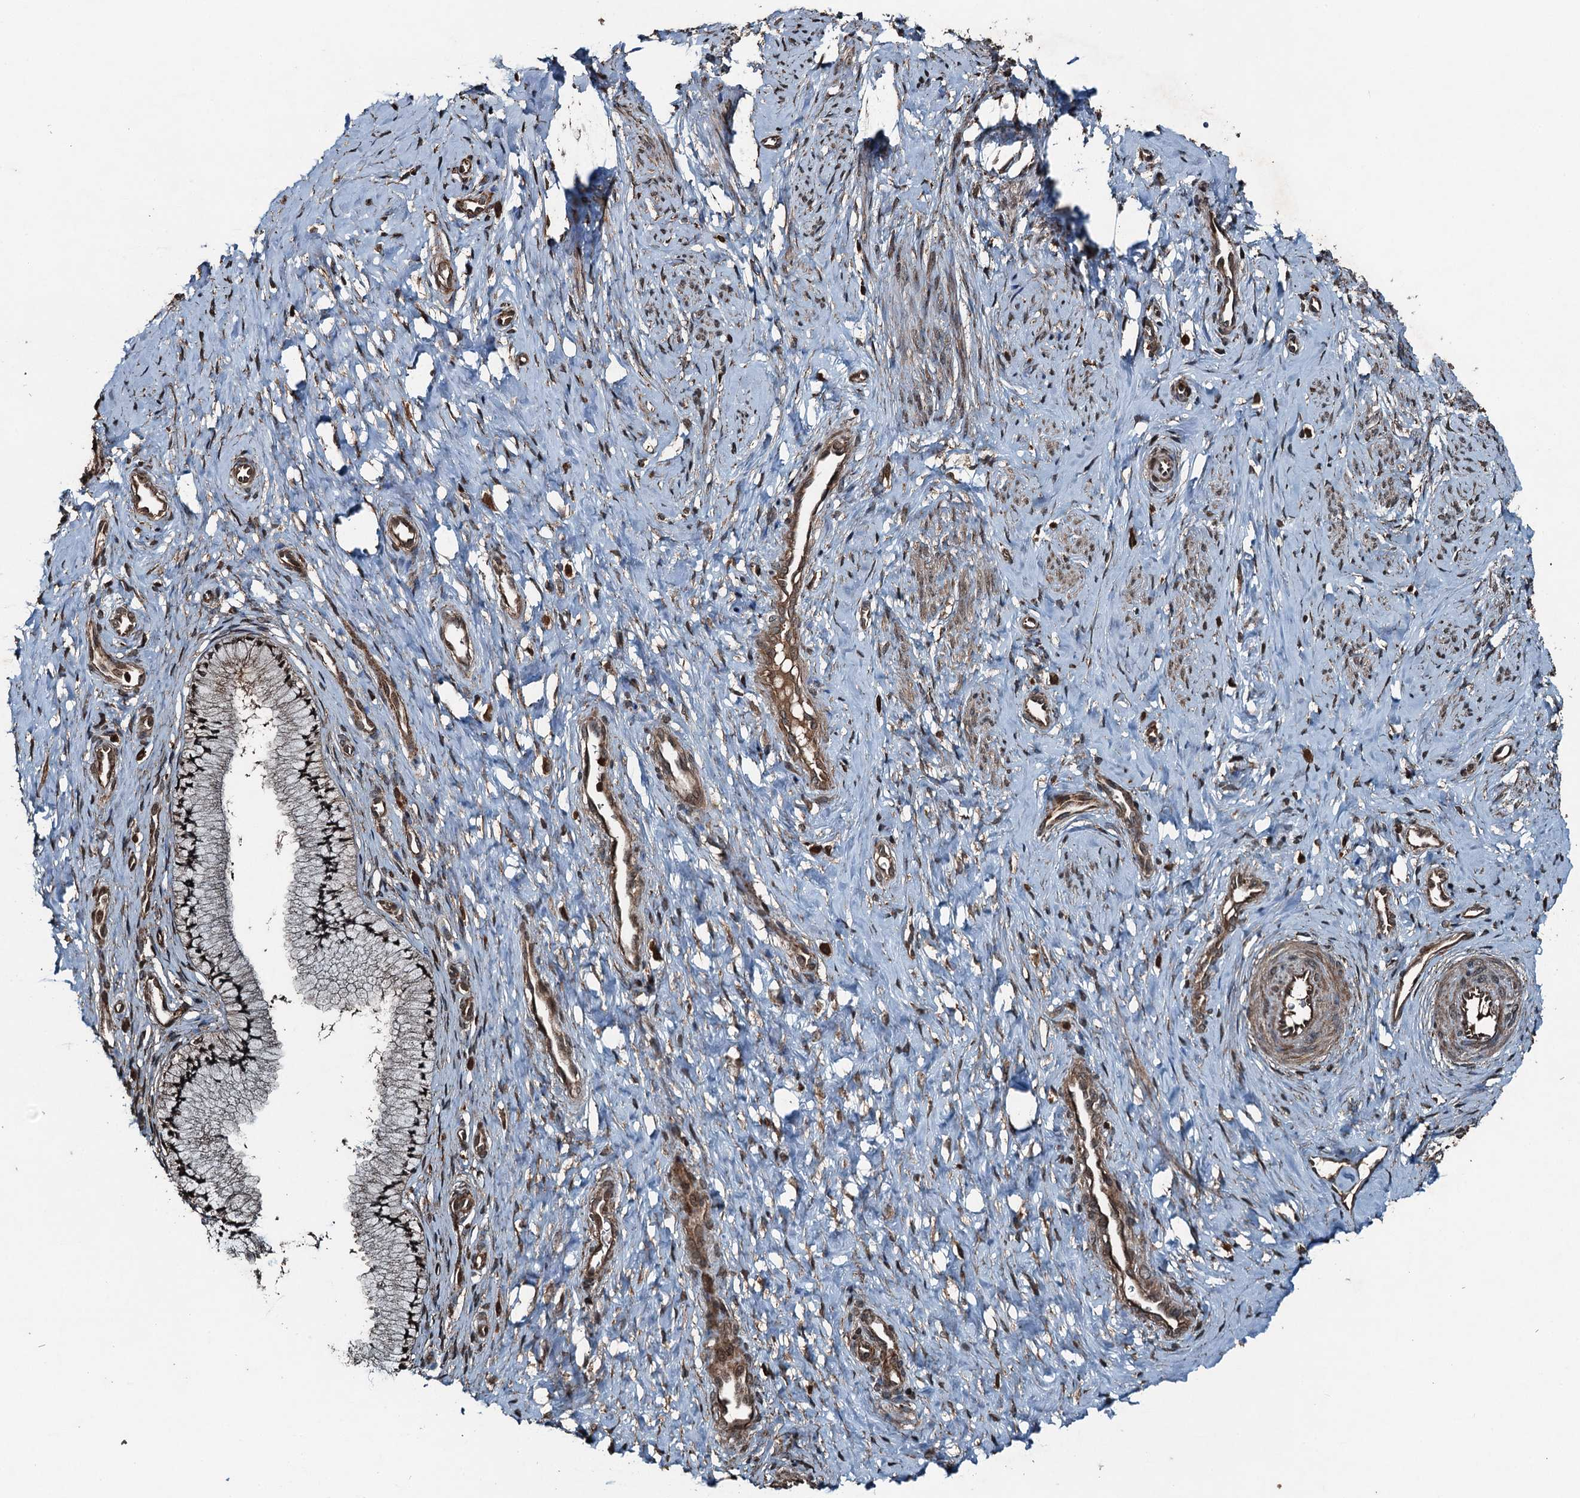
{"staining": {"intensity": "moderate", "quantity": ">75%", "location": "cytoplasmic/membranous"}, "tissue": "cervix", "cell_type": "Glandular cells", "image_type": "normal", "snomed": [{"axis": "morphology", "description": "Normal tissue, NOS"}, {"axis": "topography", "description": "Cervix"}], "caption": "Brown immunohistochemical staining in unremarkable human cervix exhibits moderate cytoplasmic/membranous staining in about >75% of glandular cells. Using DAB (3,3'-diaminobenzidine) (brown) and hematoxylin (blue) stains, captured at high magnification using brightfield microscopy.", "gene": "TCTN1", "patient": {"sex": "female", "age": 36}}